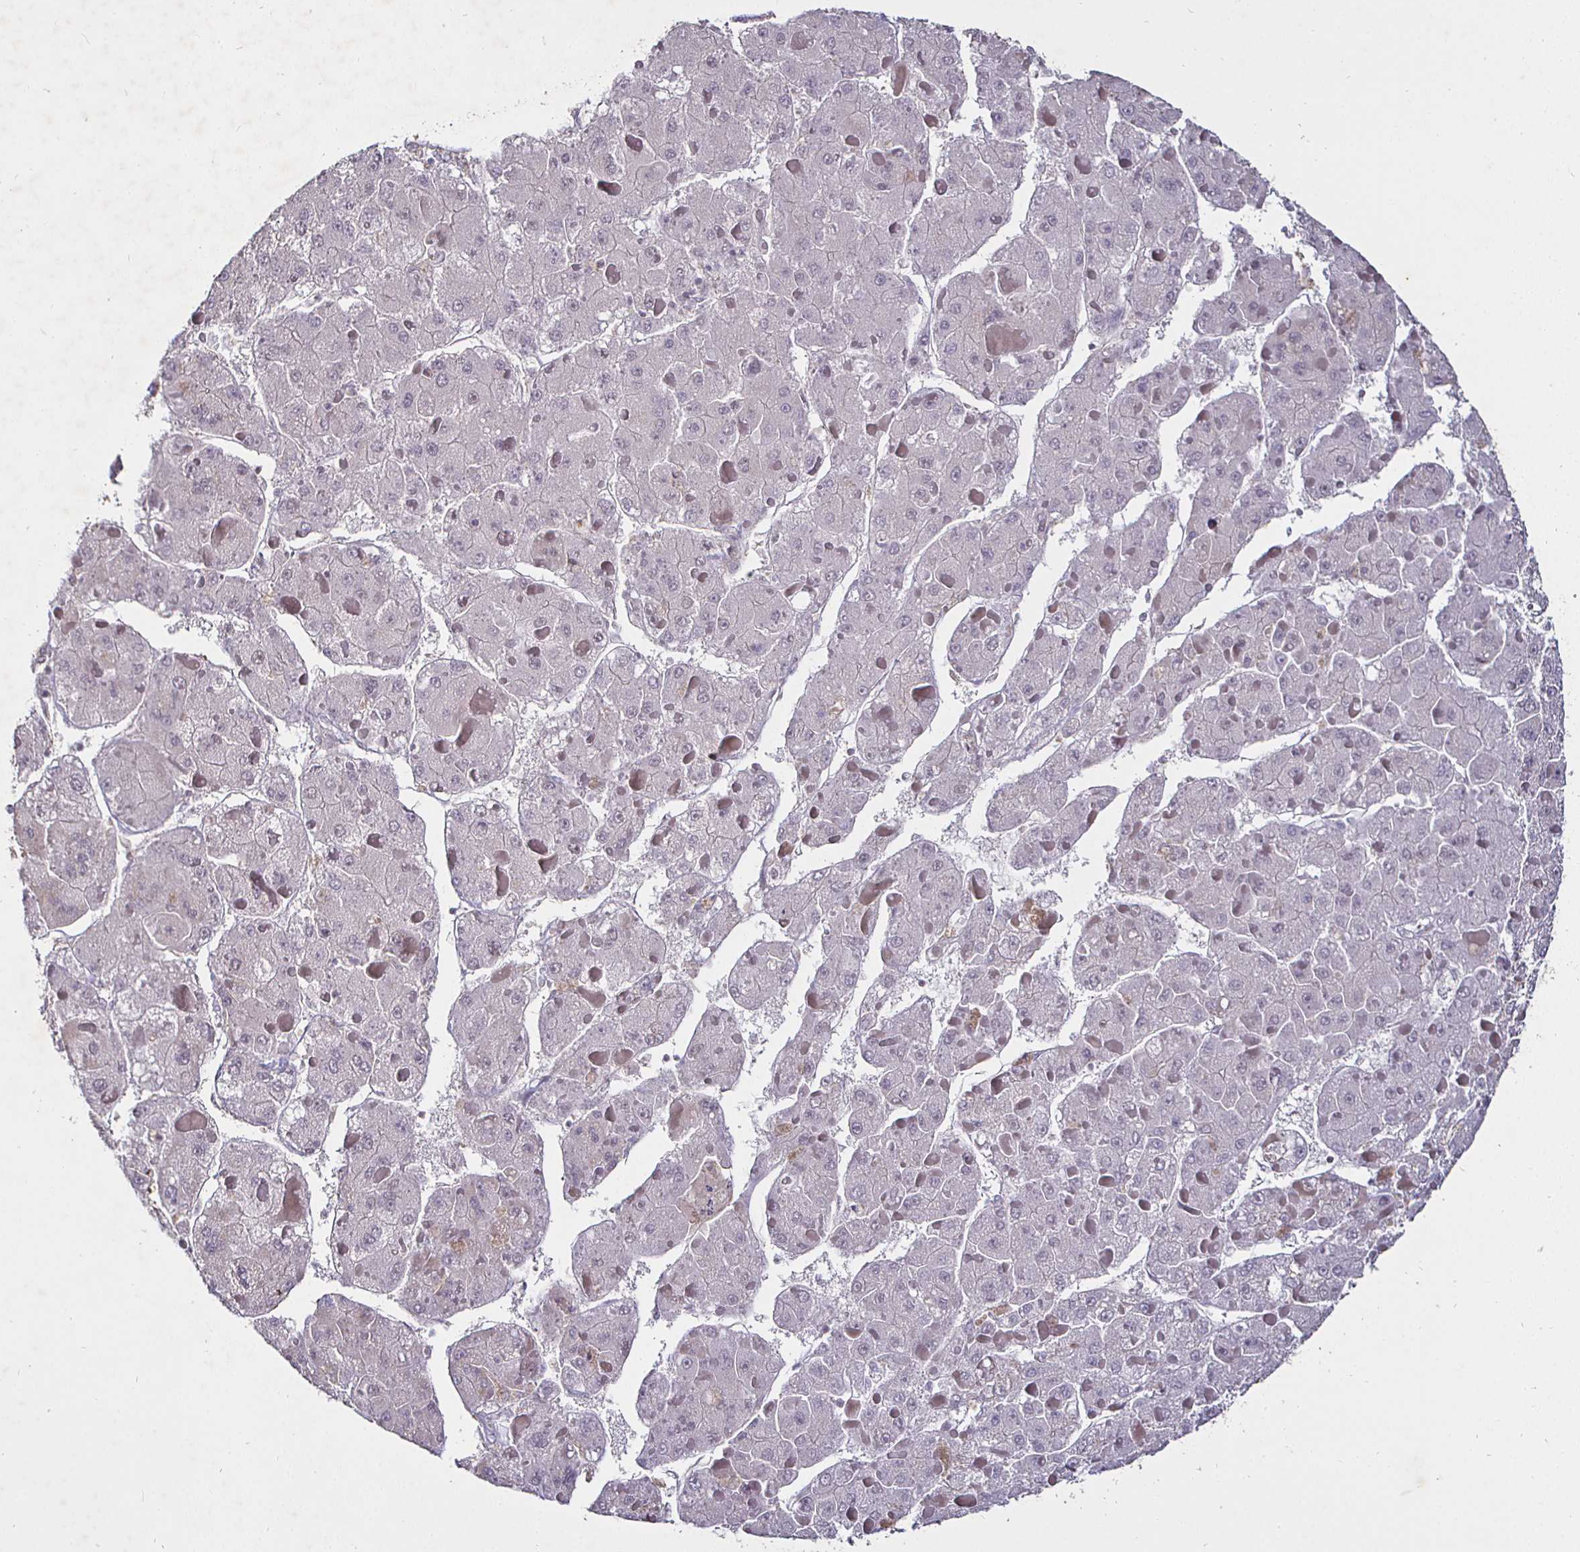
{"staining": {"intensity": "negative", "quantity": "none", "location": "none"}, "tissue": "liver cancer", "cell_type": "Tumor cells", "image_type": "cancer", "snomed": [{"axis": "morphology", "description": "Carcinoma, Hepatocellular, NOS"}, {"axis": "topography", "description": "Liver"}], "caption": "DAB immunohistochemical staining of human liver cancer demonstrates no significant positivity in tumor cells.", "gene": "MLH1", "patient": {"sex": "female", "age": 73}}